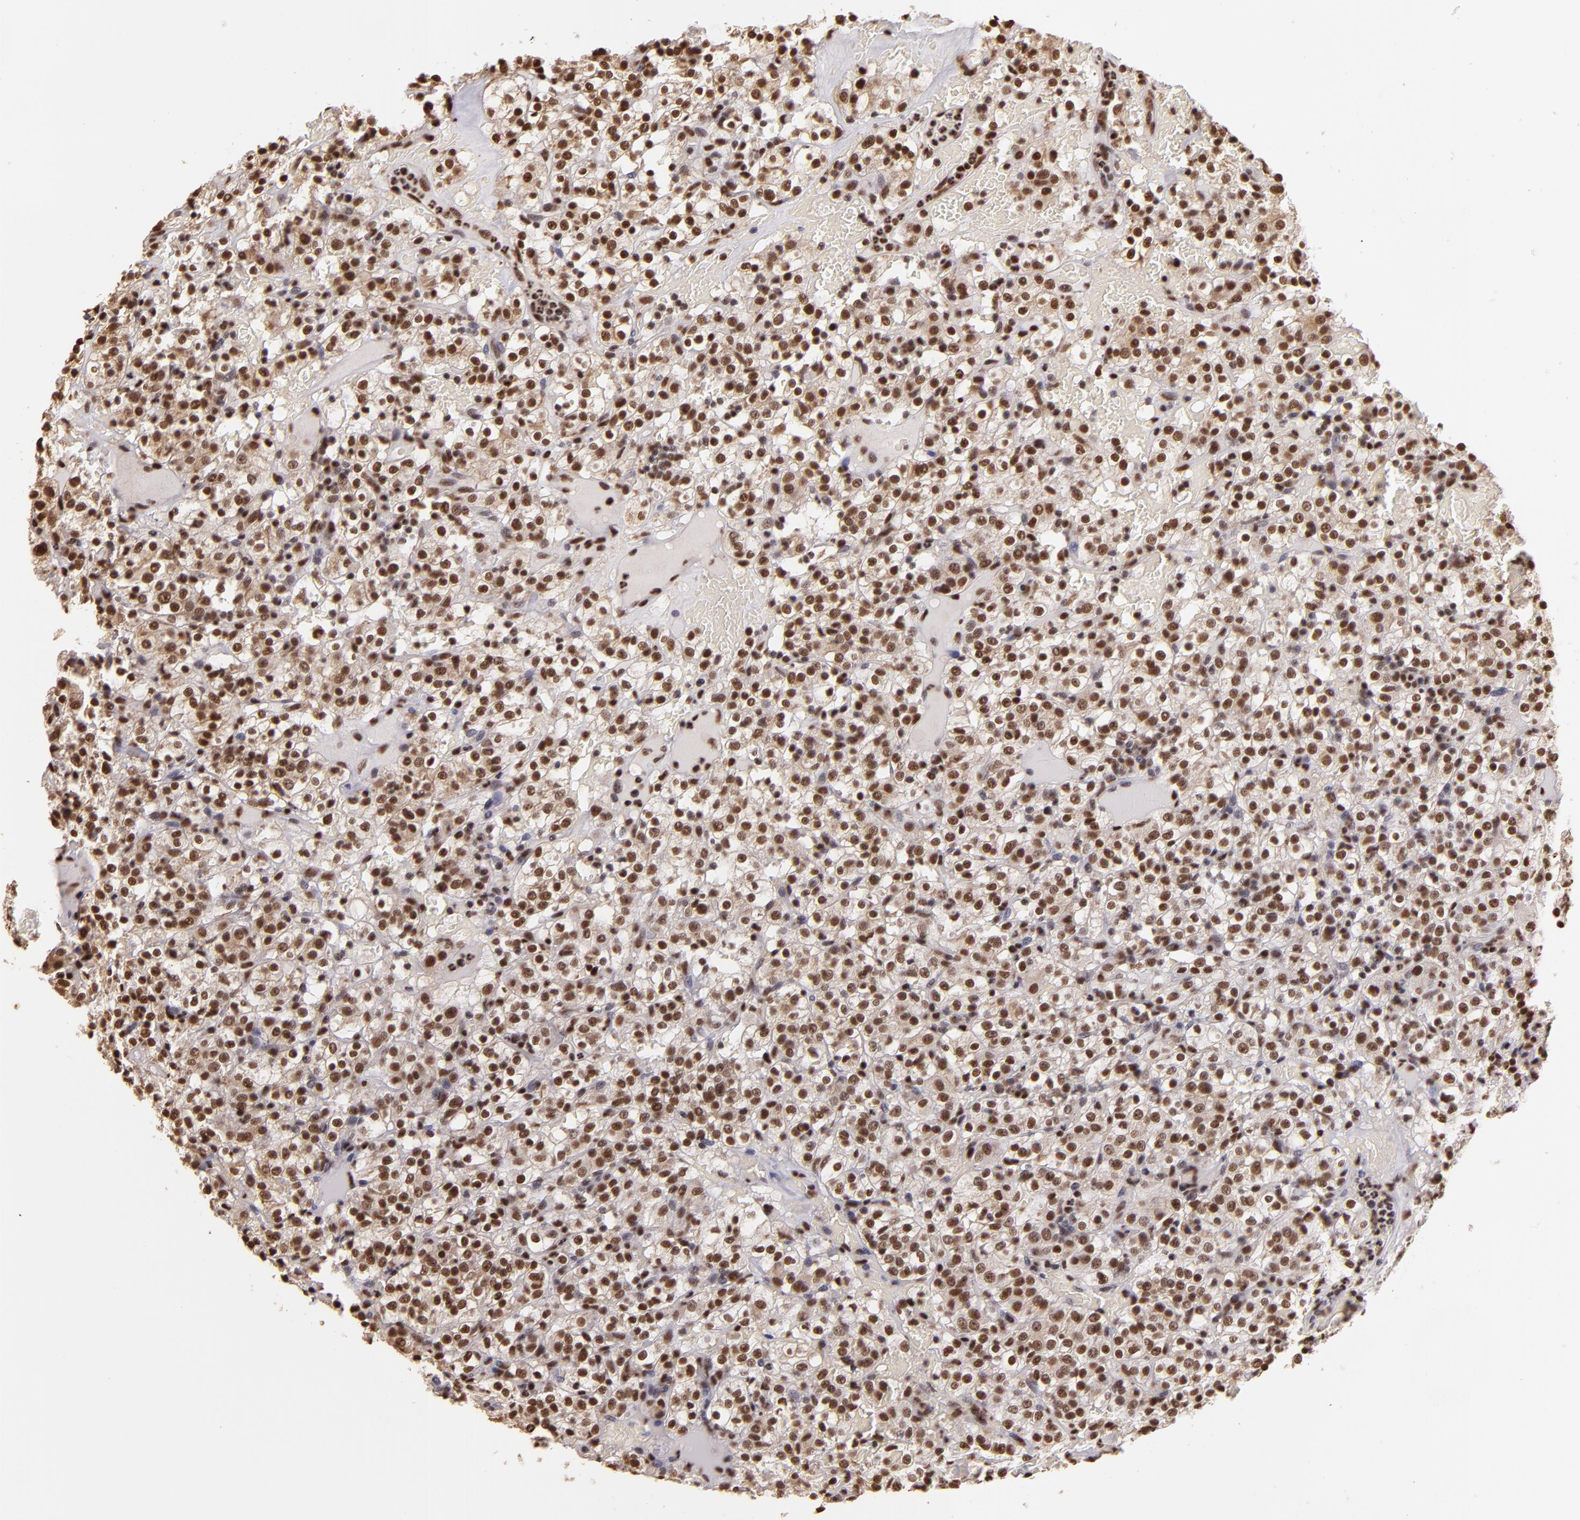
{"staining": {"intensity": "moderate", "quantity": ">75%", "location": "nuclear"}, "tissue": "renal cancer", "cell_type": "Tumor cells", "image_type": "cancer", "snomed": [{"axis": "morphology", "description": "Normal tissue, NOS"}, {"axis": "morphology", "description": "Adenocarcinoma, NOS"}, {"axis": "topography", "description": "Kidney"}], "caption": "Renal cancer (adenocarcinoma) stained with DAB immunohistochemistry shows medium levels of moderate nuclear positivity in about >75% of tumor cells.", "gene": "SP1", "patient": {"sex": "female", "age": 72}}